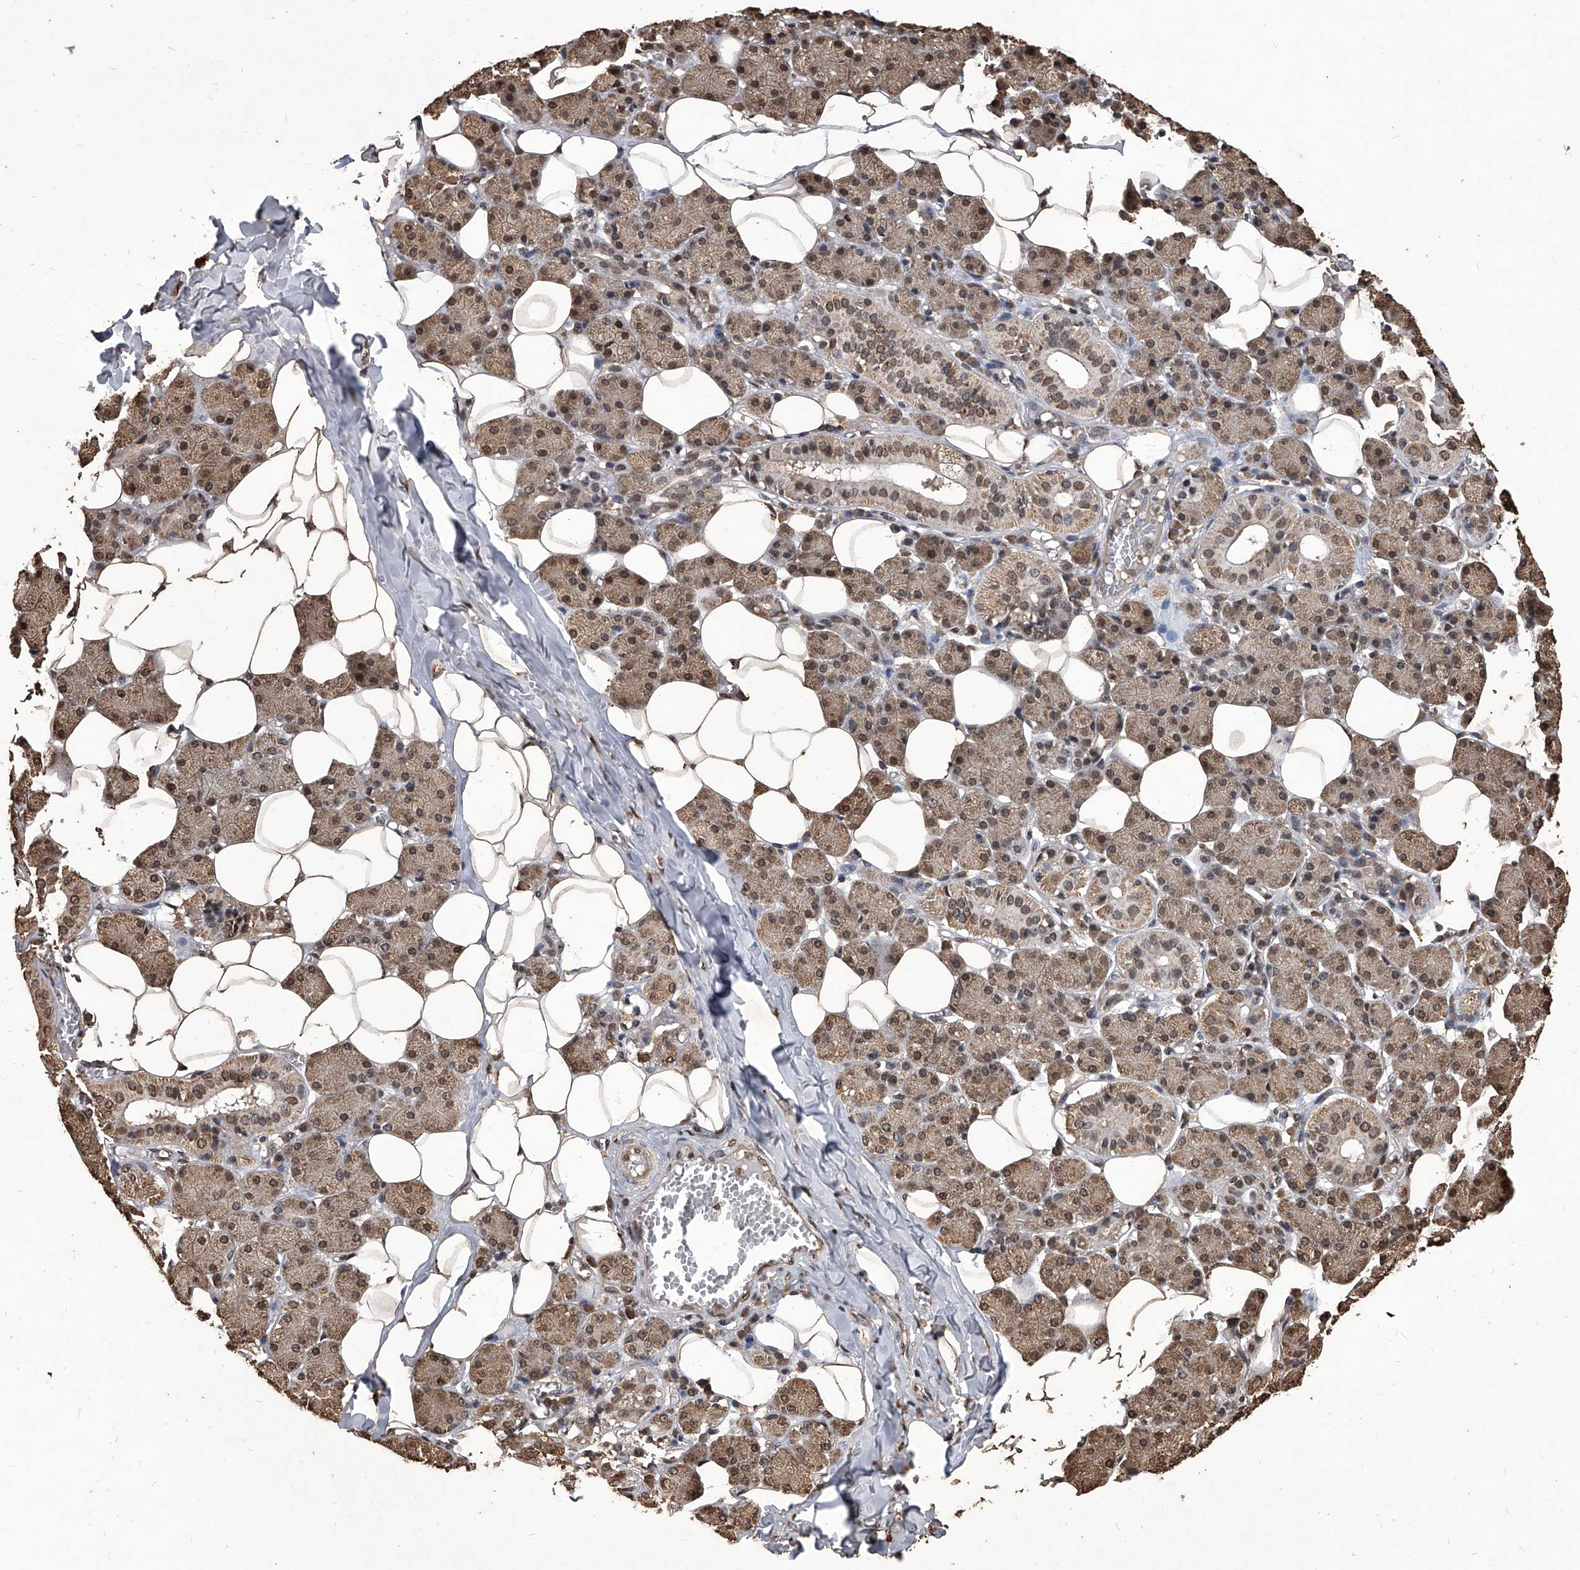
{"staining": {"intensity": "moderate", "quantity": "25%-75%", "location": "cytoplasmic/membranous,nuclear"}, "tissue": "salivary gland", "cell_type": "Glandular cells", "image_type": "normal", "snomed": [{"axis": "morphology", "description": "Normal tissue, NOS"}, {"axis": "topography", "description": "Salivary gland"}], "caption": "Salivary gland stained with immunohistochemistry (IHC) shows moderate cytoplasmic/membranous,nuclear staining in approximately 25%-75% of glandular cells.", "gene": "FBXL4", "patient": {"sex": "female", "age": 33}}